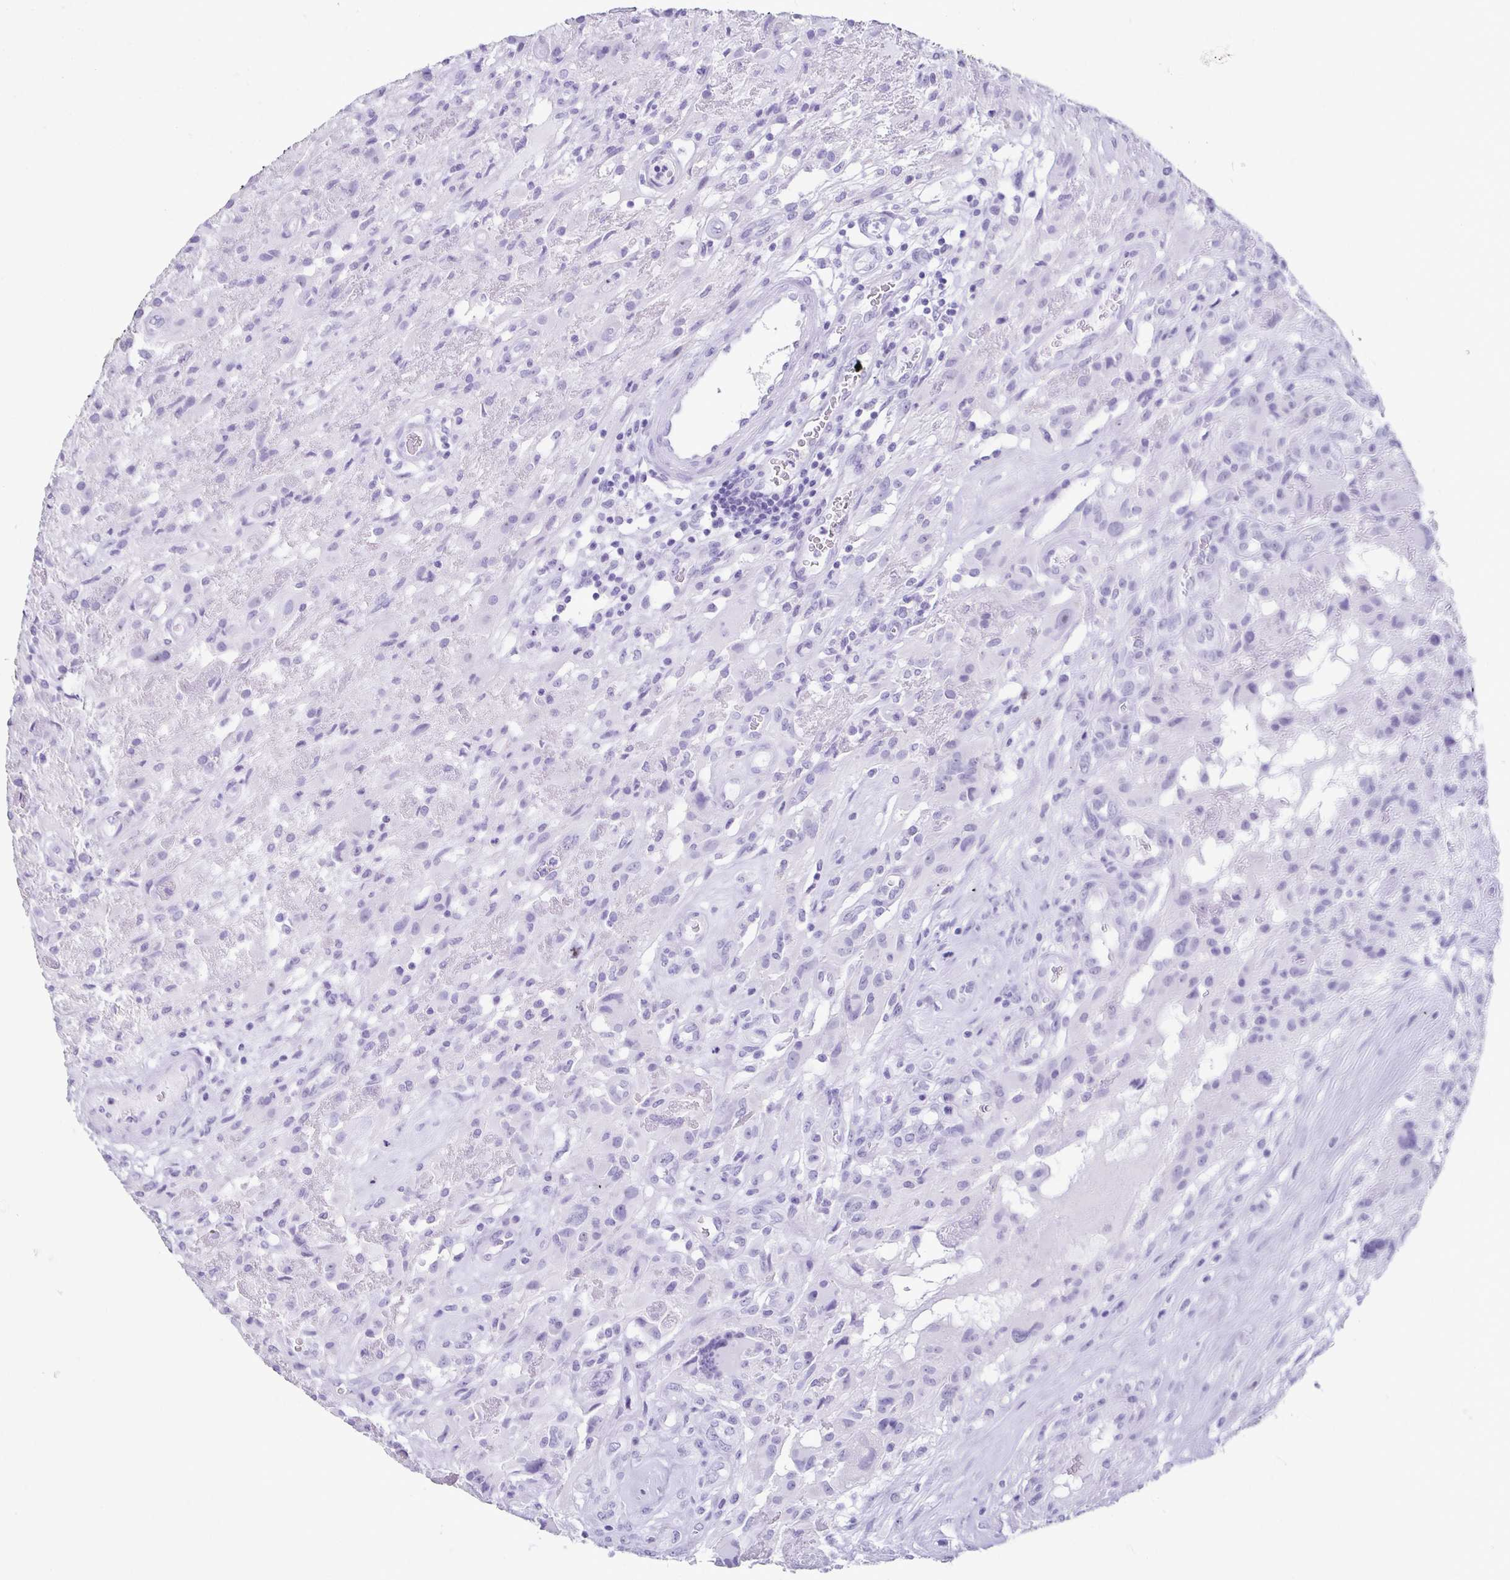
{"staining": {"intensity": "negative", "quantity": "none", "location": "none"}, "tissue": "glioma", "cell_type": "Tumor cells", "image_type": "cancer", "snomed": [{"axis": "morphology", "description": "Glioma, malignant, High grade"}, {"axis": "topography", "description": "Brain"}], "caption": "Immunohistochemical staining of human high-grade glioma (malignant) shows no significant positivity in tumor cells. (Brightfield microscopy of DAB immunohistochemistry (IHC) at high magnification).", "gene": "CST6", "patient": {"sex": "male", "age": 46}}